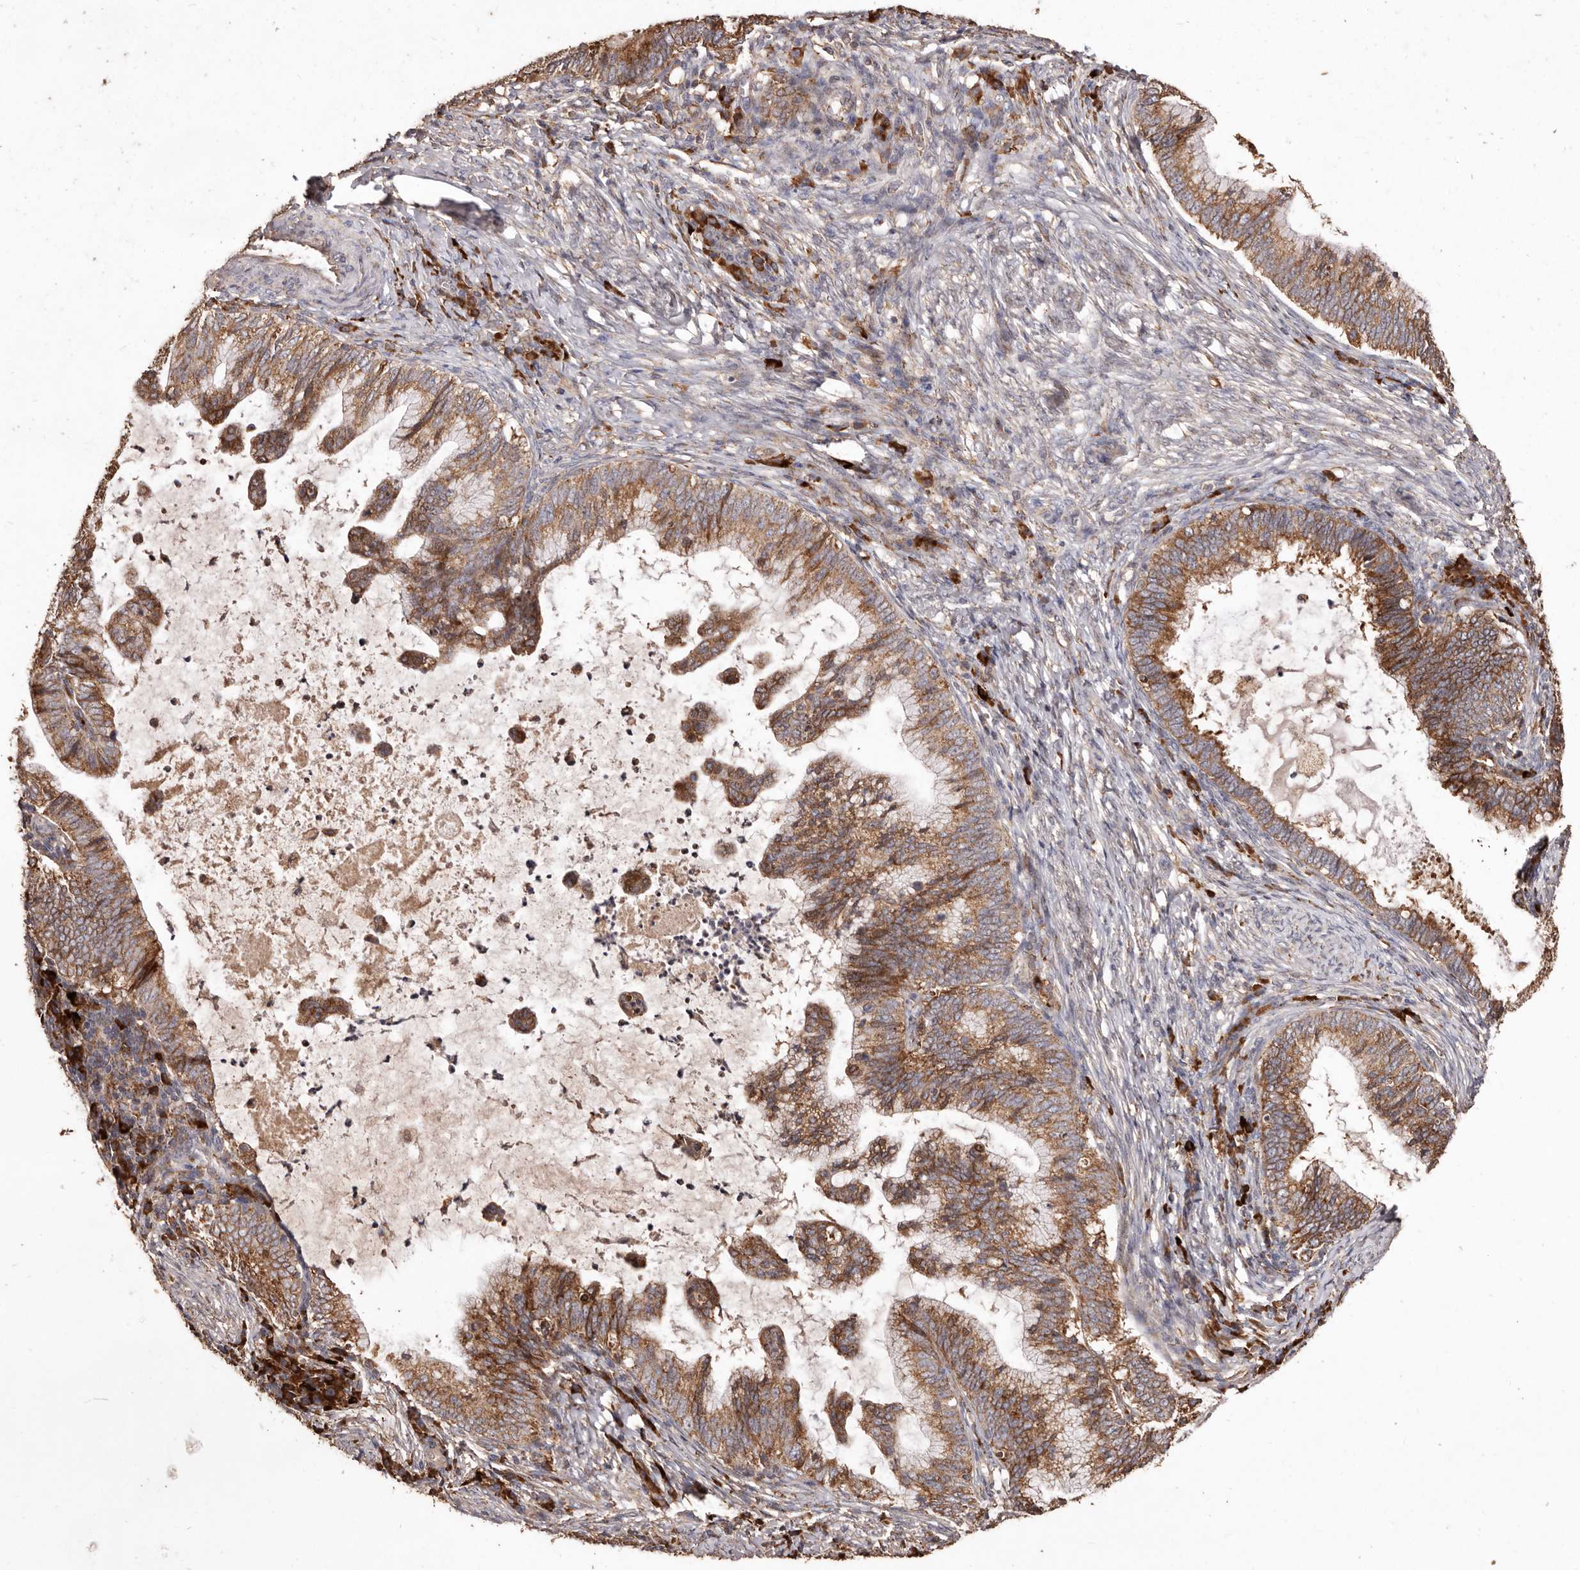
{"staining": {"intensity": "moderate", "quantity": ">75%", "location": "cytoplasmic/membranous"}, "tissue": "cervical cancer", "cell_type": "Tumor cells", "image_type": "cancer", "snomed": [{"axis": "morphology", "description": "Adenocarcinoma, NOS"}, {"axis": "topography", "description": "Cervix"}], "caption": "Cervical cancer tissue demonstrates moderate cytoplasmic/membranous expression in approximately >75% of tumor cells", "gene": "STEAP2", "patient": {"sex": "female", "age": 36}}